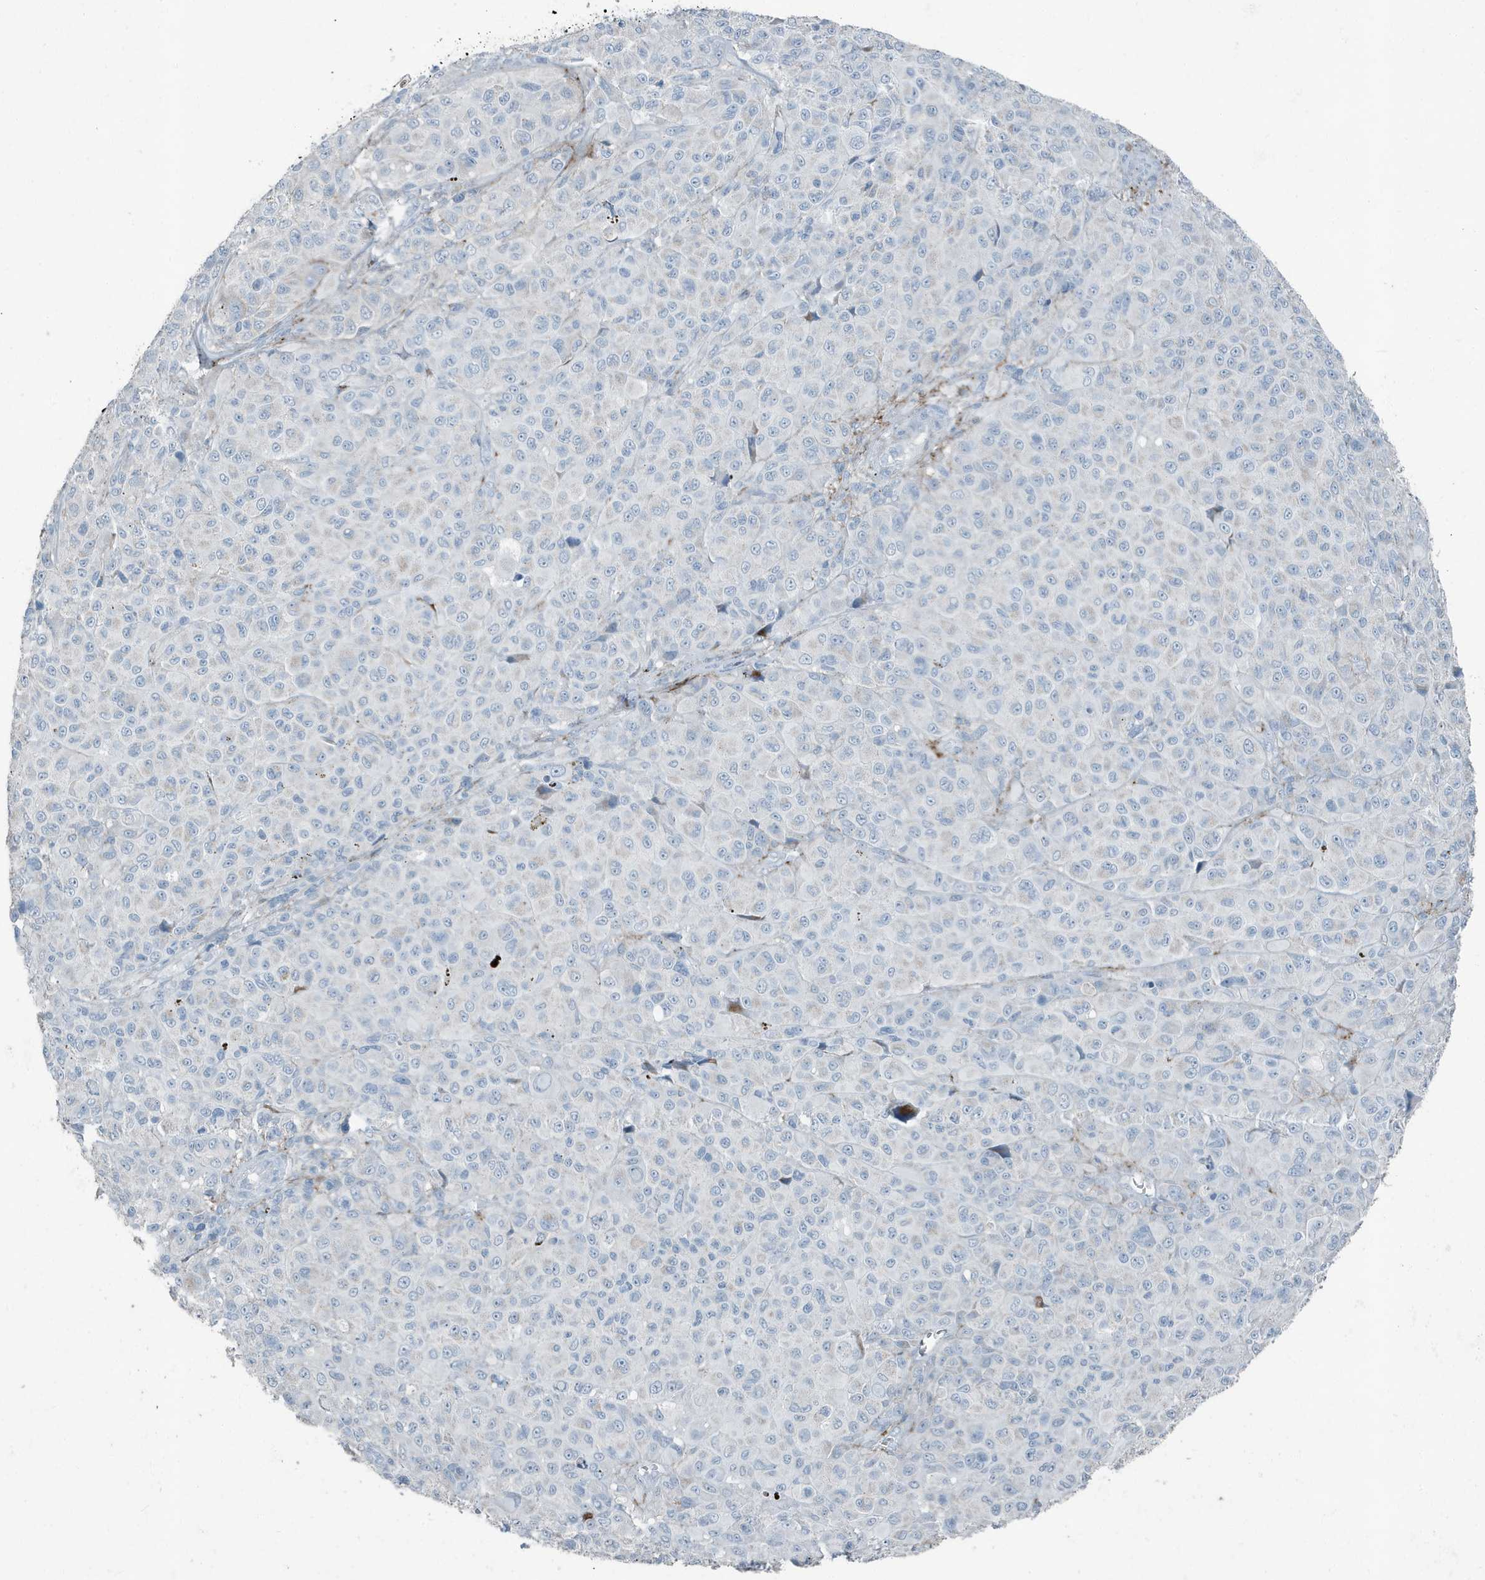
{"staining": {"intensity": "moderate", "quantity": "<25%", "location": "cytoplasmic/membranous"}, "tissue": "melanoma", "cell_type": "Tumor cells", "image_type": "cancer", "snomed": [{"axis": "morphology", "description": "Malignant melanoma, NOS"}, {"axis": "topography", "description": "Skin of trunk"}], "caption": "A brown stain shows moderate cytoplasmic/membranous staining of a protein in malignant melanoma tumor cells. The staining is performed using DAB (3,3'-diaminobenzidine) brown chromogen to label protein expression. The nuclei are counter-stained blue using hematoxylin.", "gene": "FAM162A", "patient": {"sex": "male", "age": 71}}